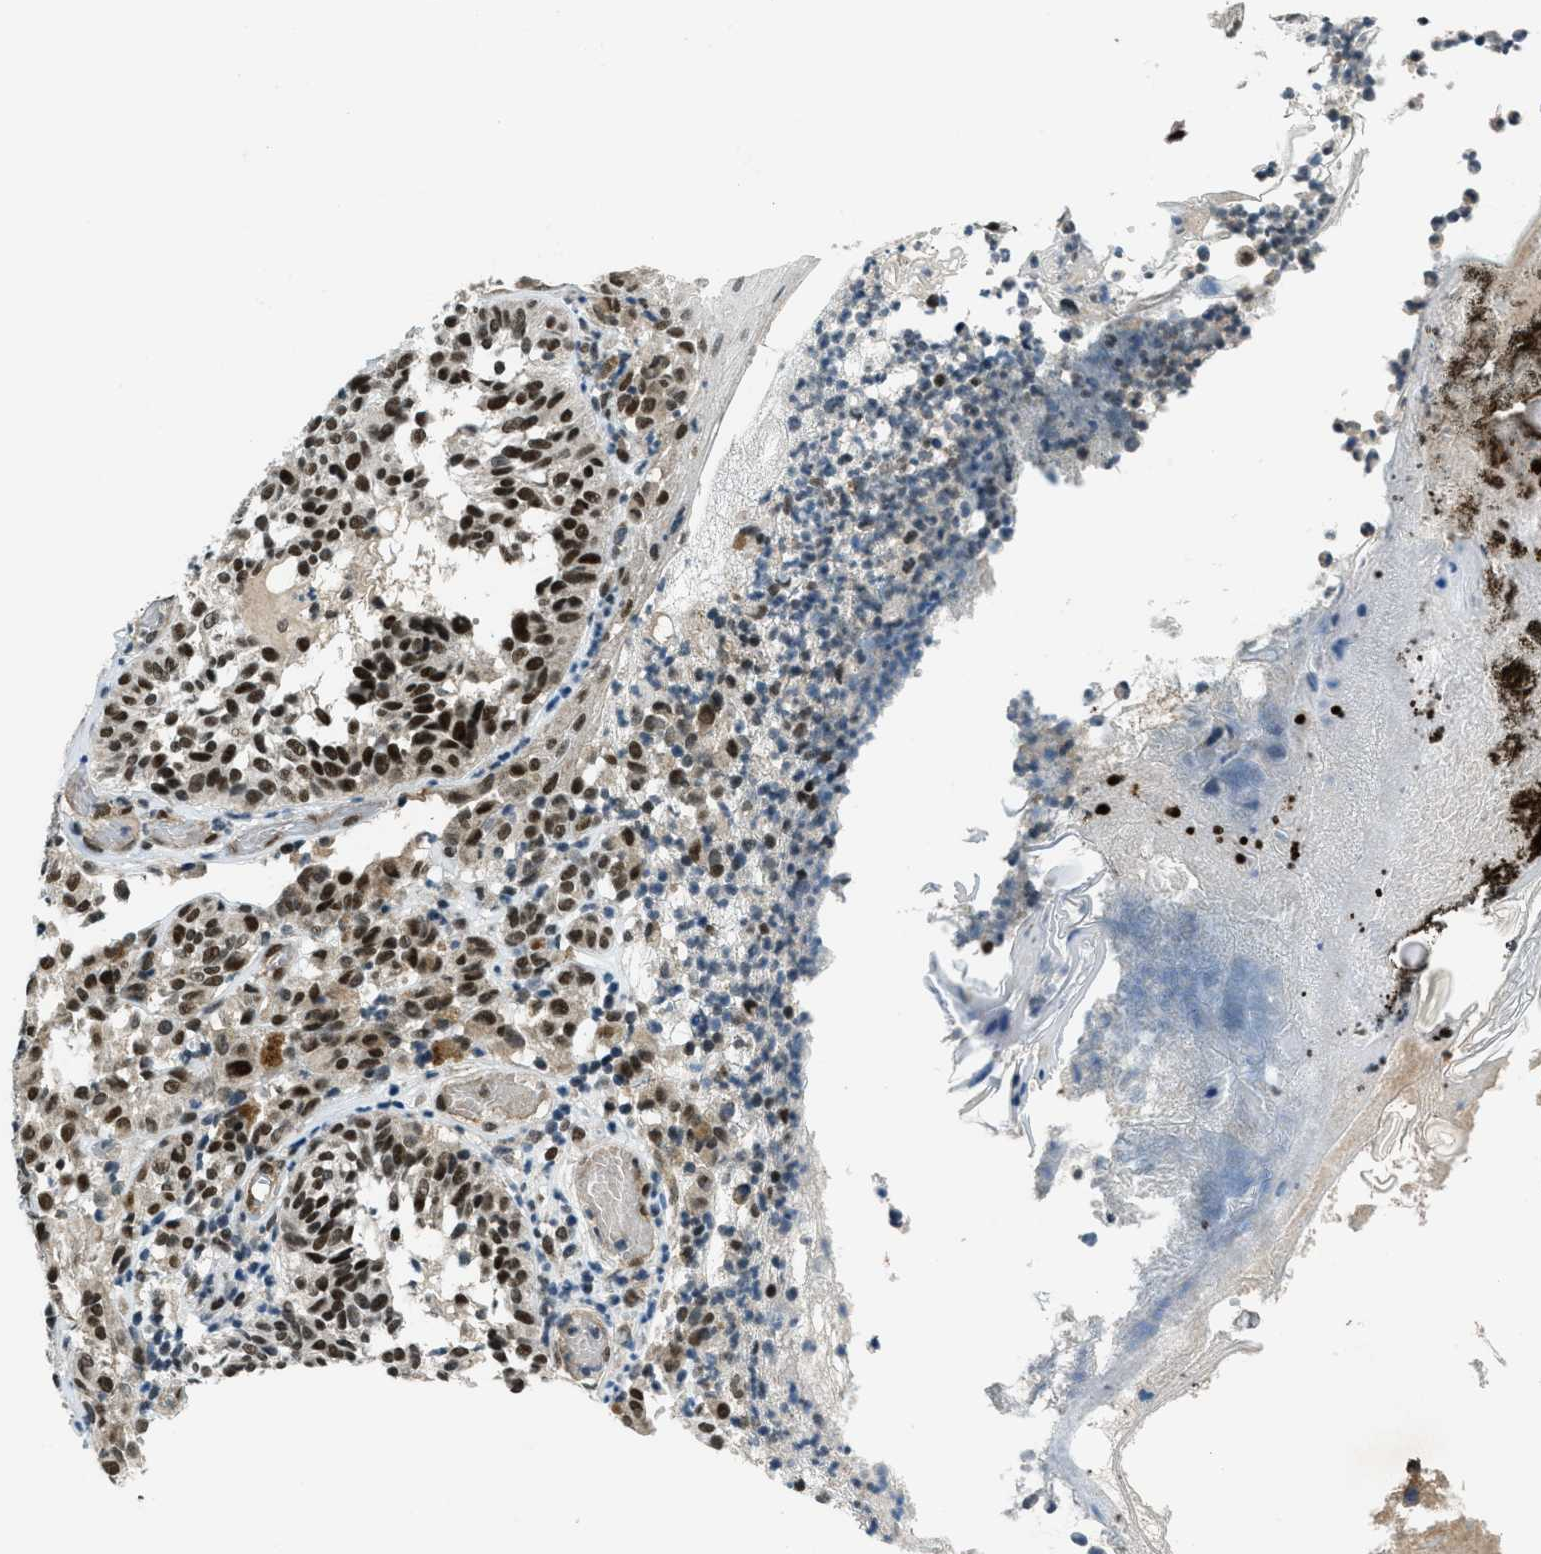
{"staining": {"intensity": "moderate", "quantity": ">75%", "location": "nuclear"}, "tissue": "melanoma", "cell_type": "Tumor cells", "image_type": "cancer", "snomed": [{"axis": "morphology", "description": "Malignant melanoma, NOS"}, {"axis": "topography", "description": "Skin"}], "caption": "Brown immunohistochemical staining in melanoma reveals moderate nuclear expression in about >75% of tumor cells. The protein is stained brown, and the nuclei are stained in blue (DAB (3,3'-diaminobenzidine) IHC with brightfield microscopy, high magnification).", "gene": "KLF6", "patient": {"sex": "female", "age": 46}}